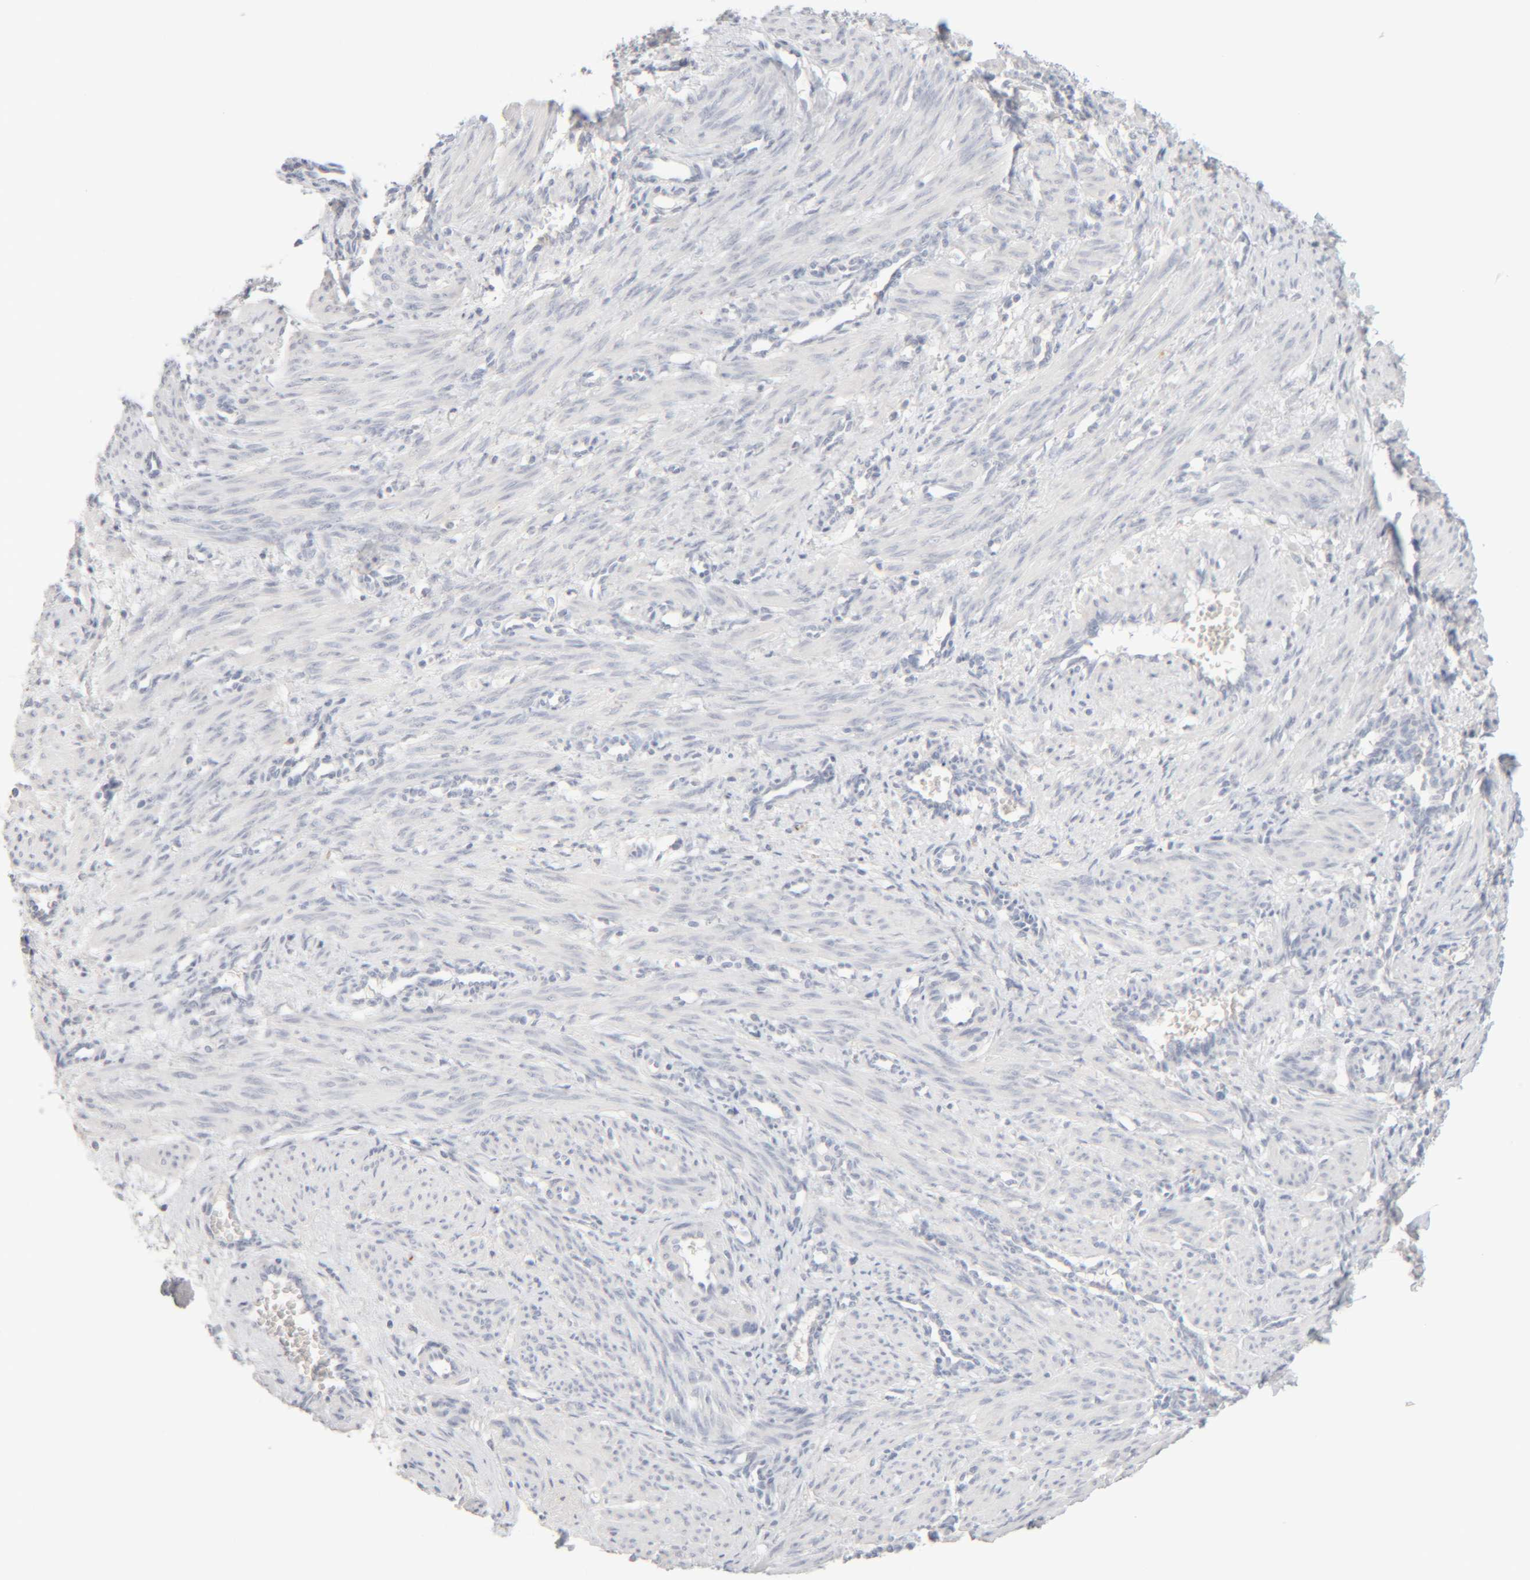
{"staining": {"intensity": "negative", "quantity": "none", "location": "none"}, "tissue": "smooth muscle", "cell_type": "Smooth muscle cells", "image_type": "normal", "snomed": [{"axis": "morphology", "description": "Normal tissue, NOS"}, {"axis": "topography", "description": "Endometrium"}], "caption": "Immunohistochemistry (IHC) of normal smooth muscle demonstrates no positivity in smooth muscle cells. (DAB (3,3'-diaminobenzidine) IHC with hematoxylin counter stain).", "gene": "RIDA", "patient": {"sex": "female", "age": 33}}